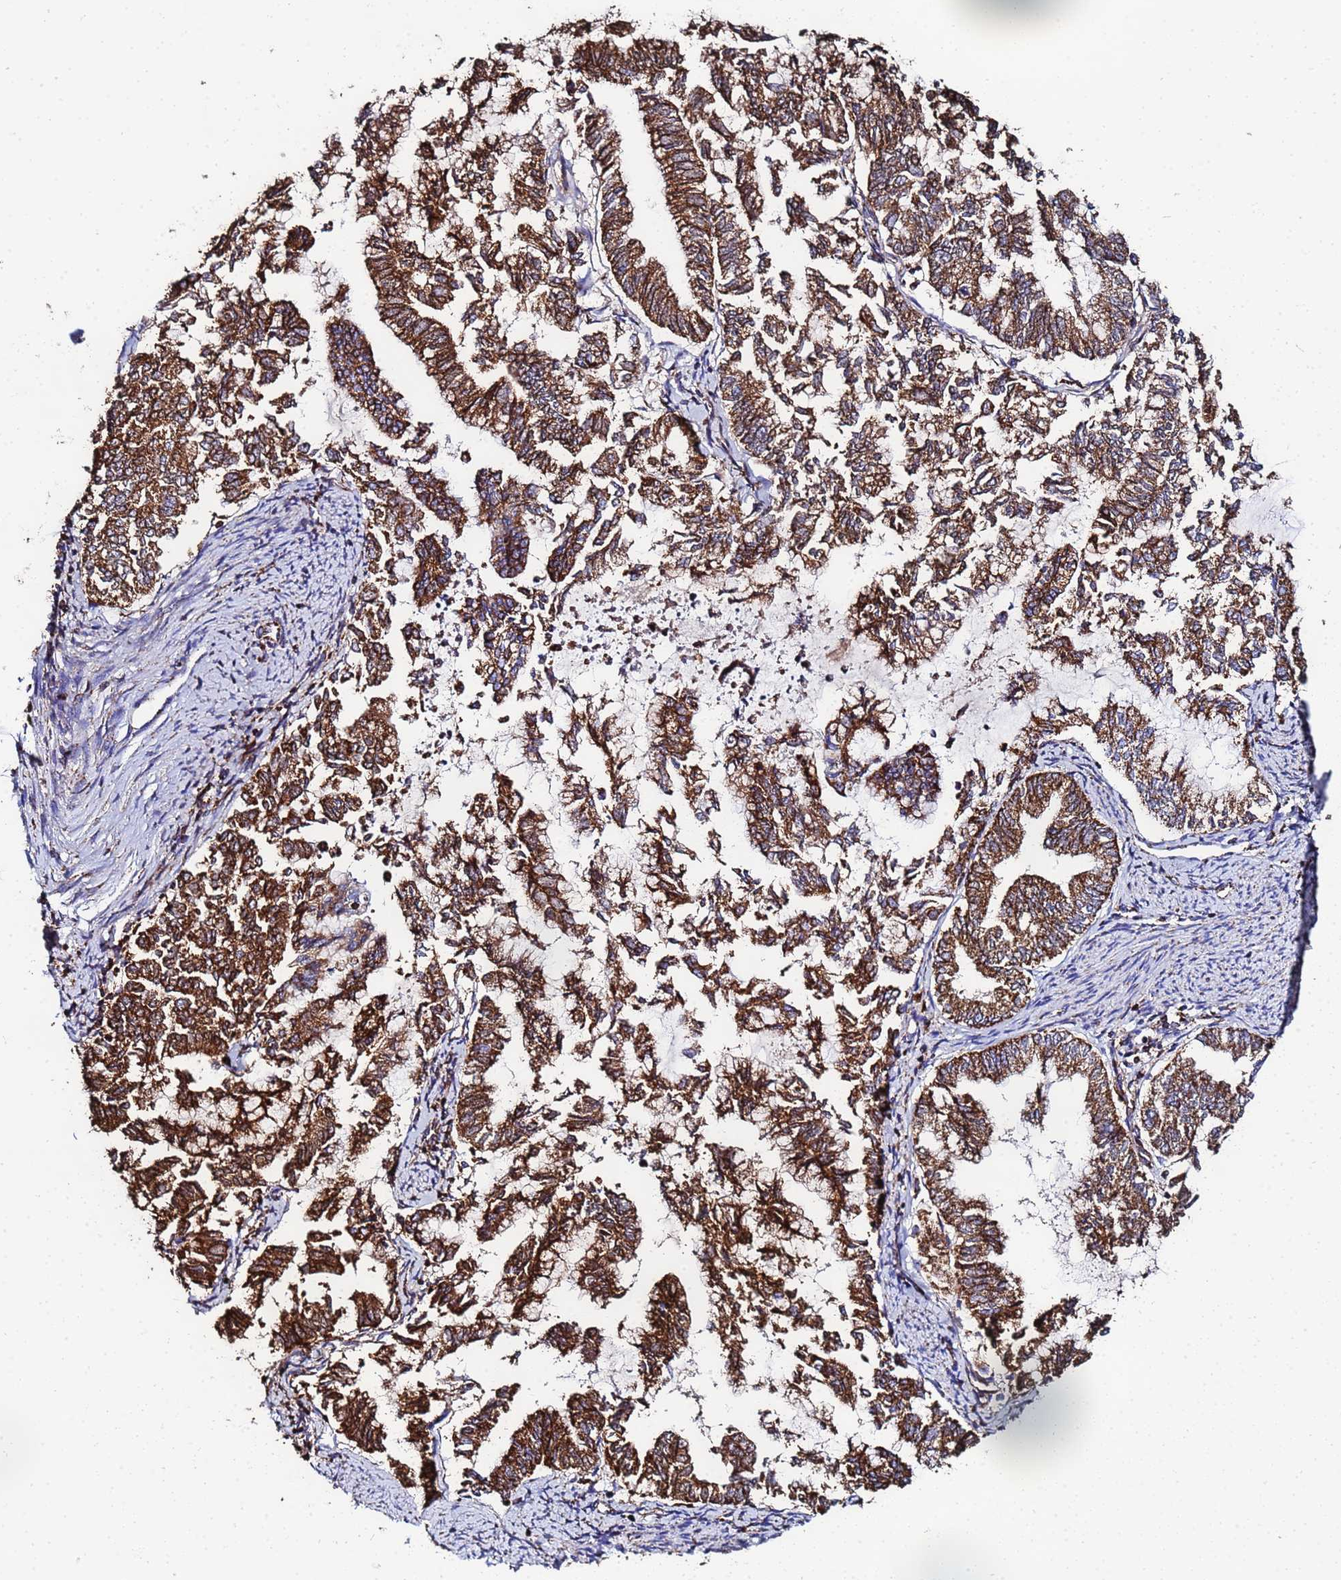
{"staining": {"intensity": "strong", "quantity": ">75%", "location": "cytoplasmic/membranous"}, "tissue": "endometrial cancer", "cell_type": "Tumor cells", "image_type": "cancer", "snomed": [{"axis": "morphology", "description": "Adenocarcinoma, NOS"}, {"axis": "topography", "description": "Endometrium"}], "caption": "Immunohistochemistry image of neoplastic tissue: endometrial cancer stained using IHC displays high levels of strong protein expression localized specifically in the cytoplasmic/membranous of tumor cells, appearing as a cytoplasmic/membranous brown color.", "gene": "GLUD1", "patient": {"sex": "female", "age": 79}}